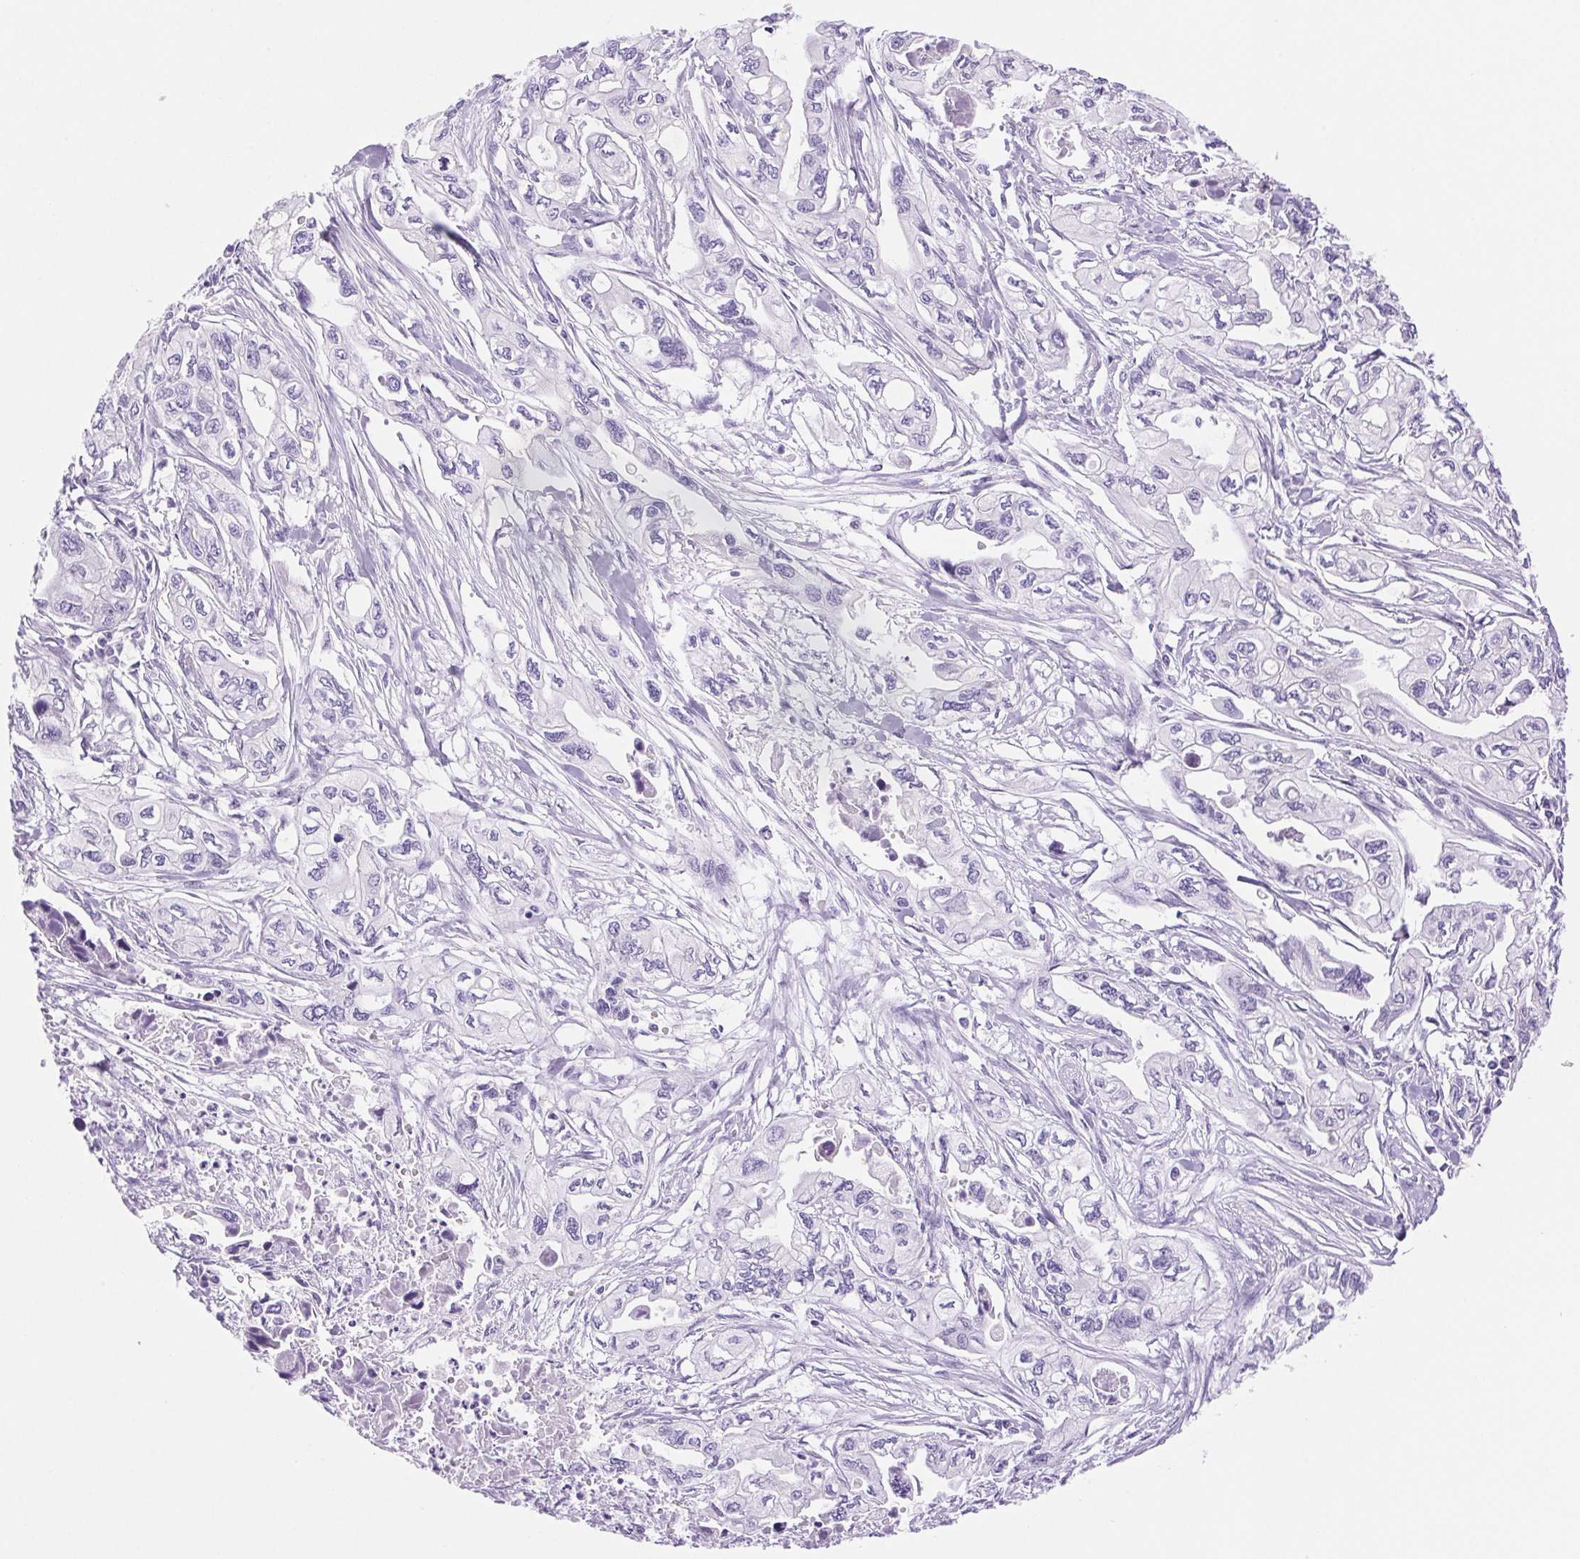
{"staining": {"intensity": "negative", "quantity": "none", "location": "none"}, "tissue": "pancreatic cancer", "cell_type": "Tumor cells", "image_type": "cancer", "snomed": [{"axis": "morphology", "description": "Adenocarcinoma, NOS"}, {"axis": "topography", "description": "Pancreas"}], "caption": "This micrograph is of adenocarcinoma (pancreatic) stained with immunohistochemistry to label a protein in brown with the nuclei are counter-stained blue. There is no staining in tumor cells.", "gene": "SERPINB3", "patient": {"sex": "male", "age": 68}}